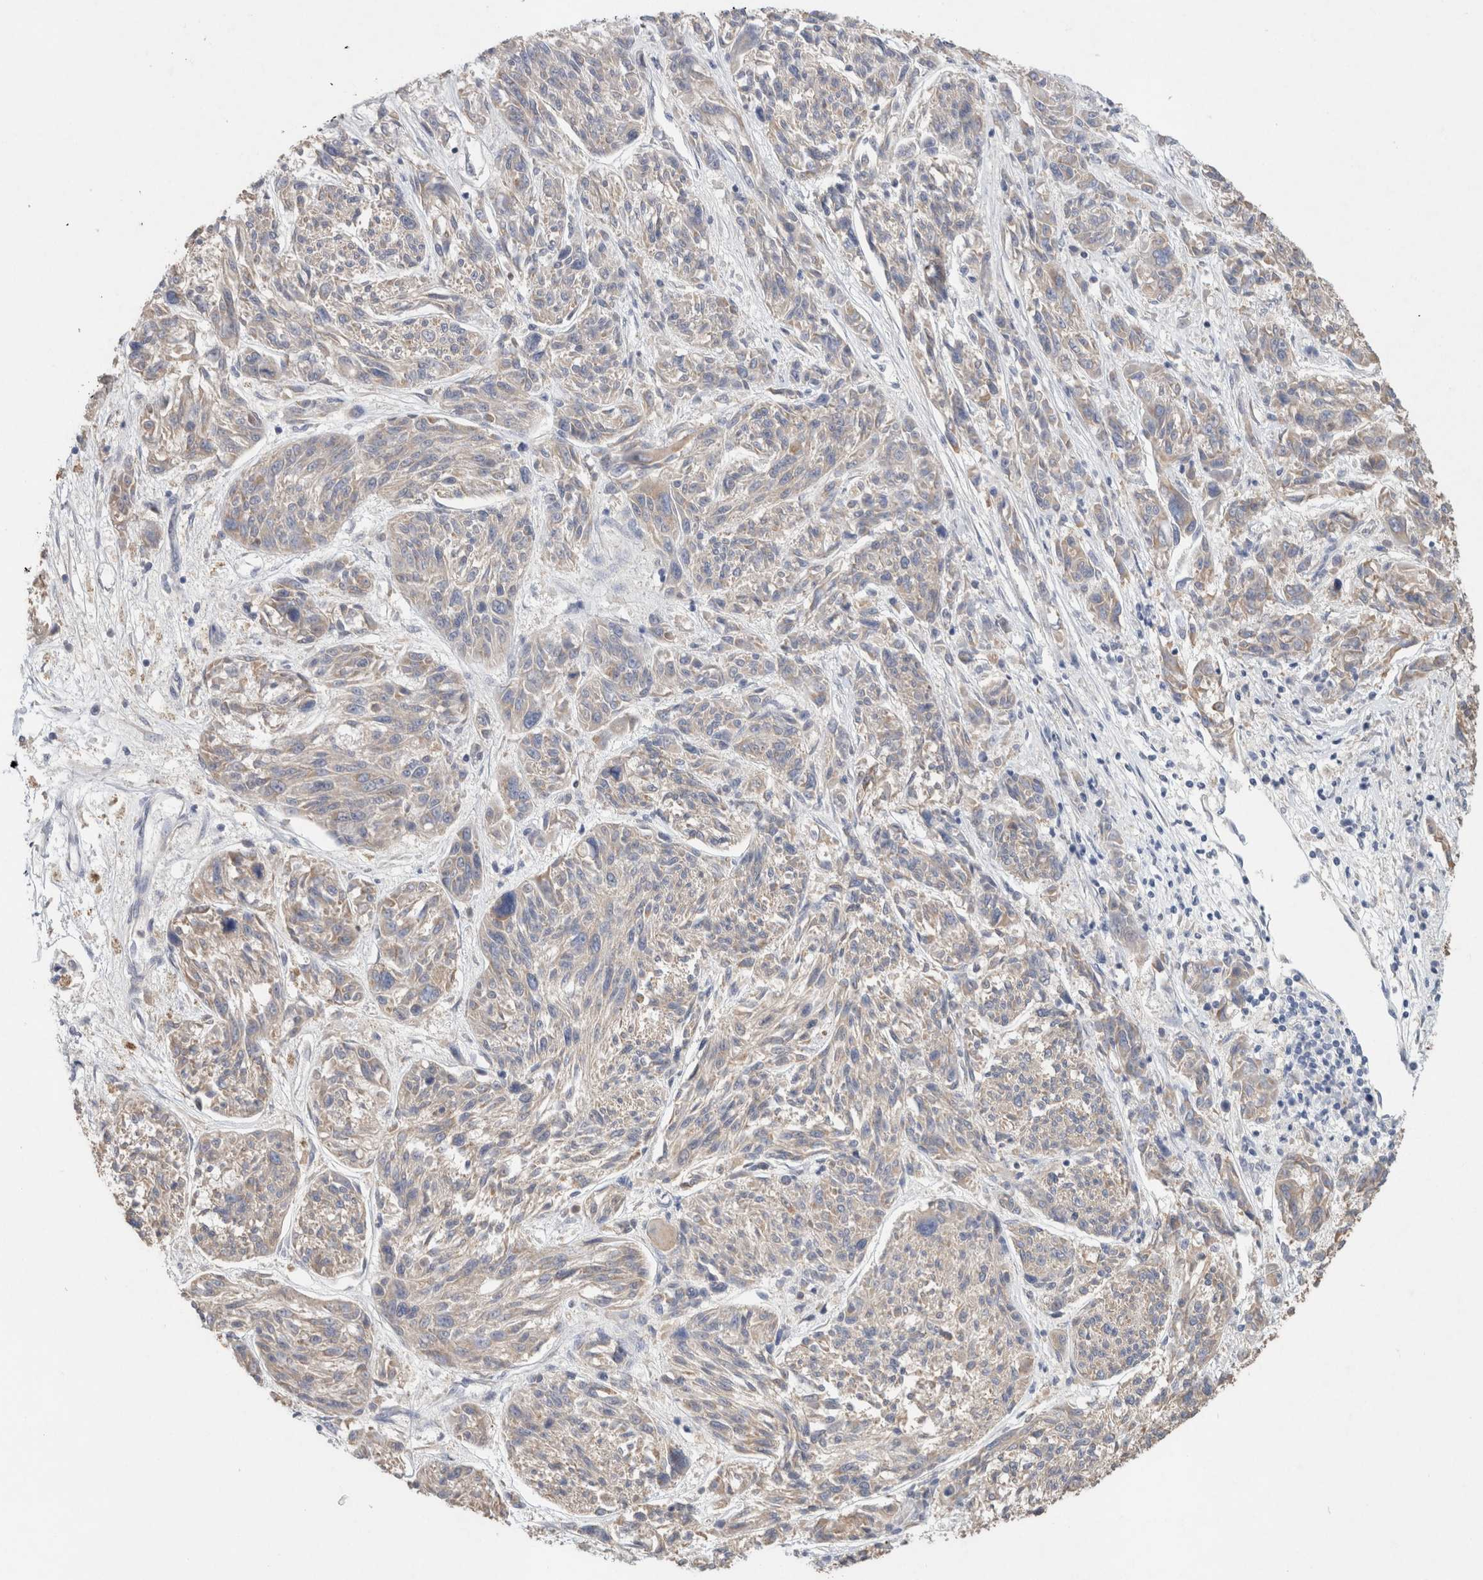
{"staining": {"intensity": "weak", "quantity": "25%-75%", "location": "cytoplasmic/membranous"}, "tissue": "melanoma", "cell_type": "Tumor cells", "image_type": "cancer", "snomed": [{"axis": "morphology", "description": "Malignant melanoma, NOS"}, {"axis": "topography", "description": "Skin"}], "caption": "Immunohistochemistry histopathology image of human melanoma stained for a protein (brown), which reveals low levels of weak cytoplasmic/membranous staining in about 25%-75% of tumor cells.", "gene": "RAB14", "patient": {"sex": "male", "age": 53}}